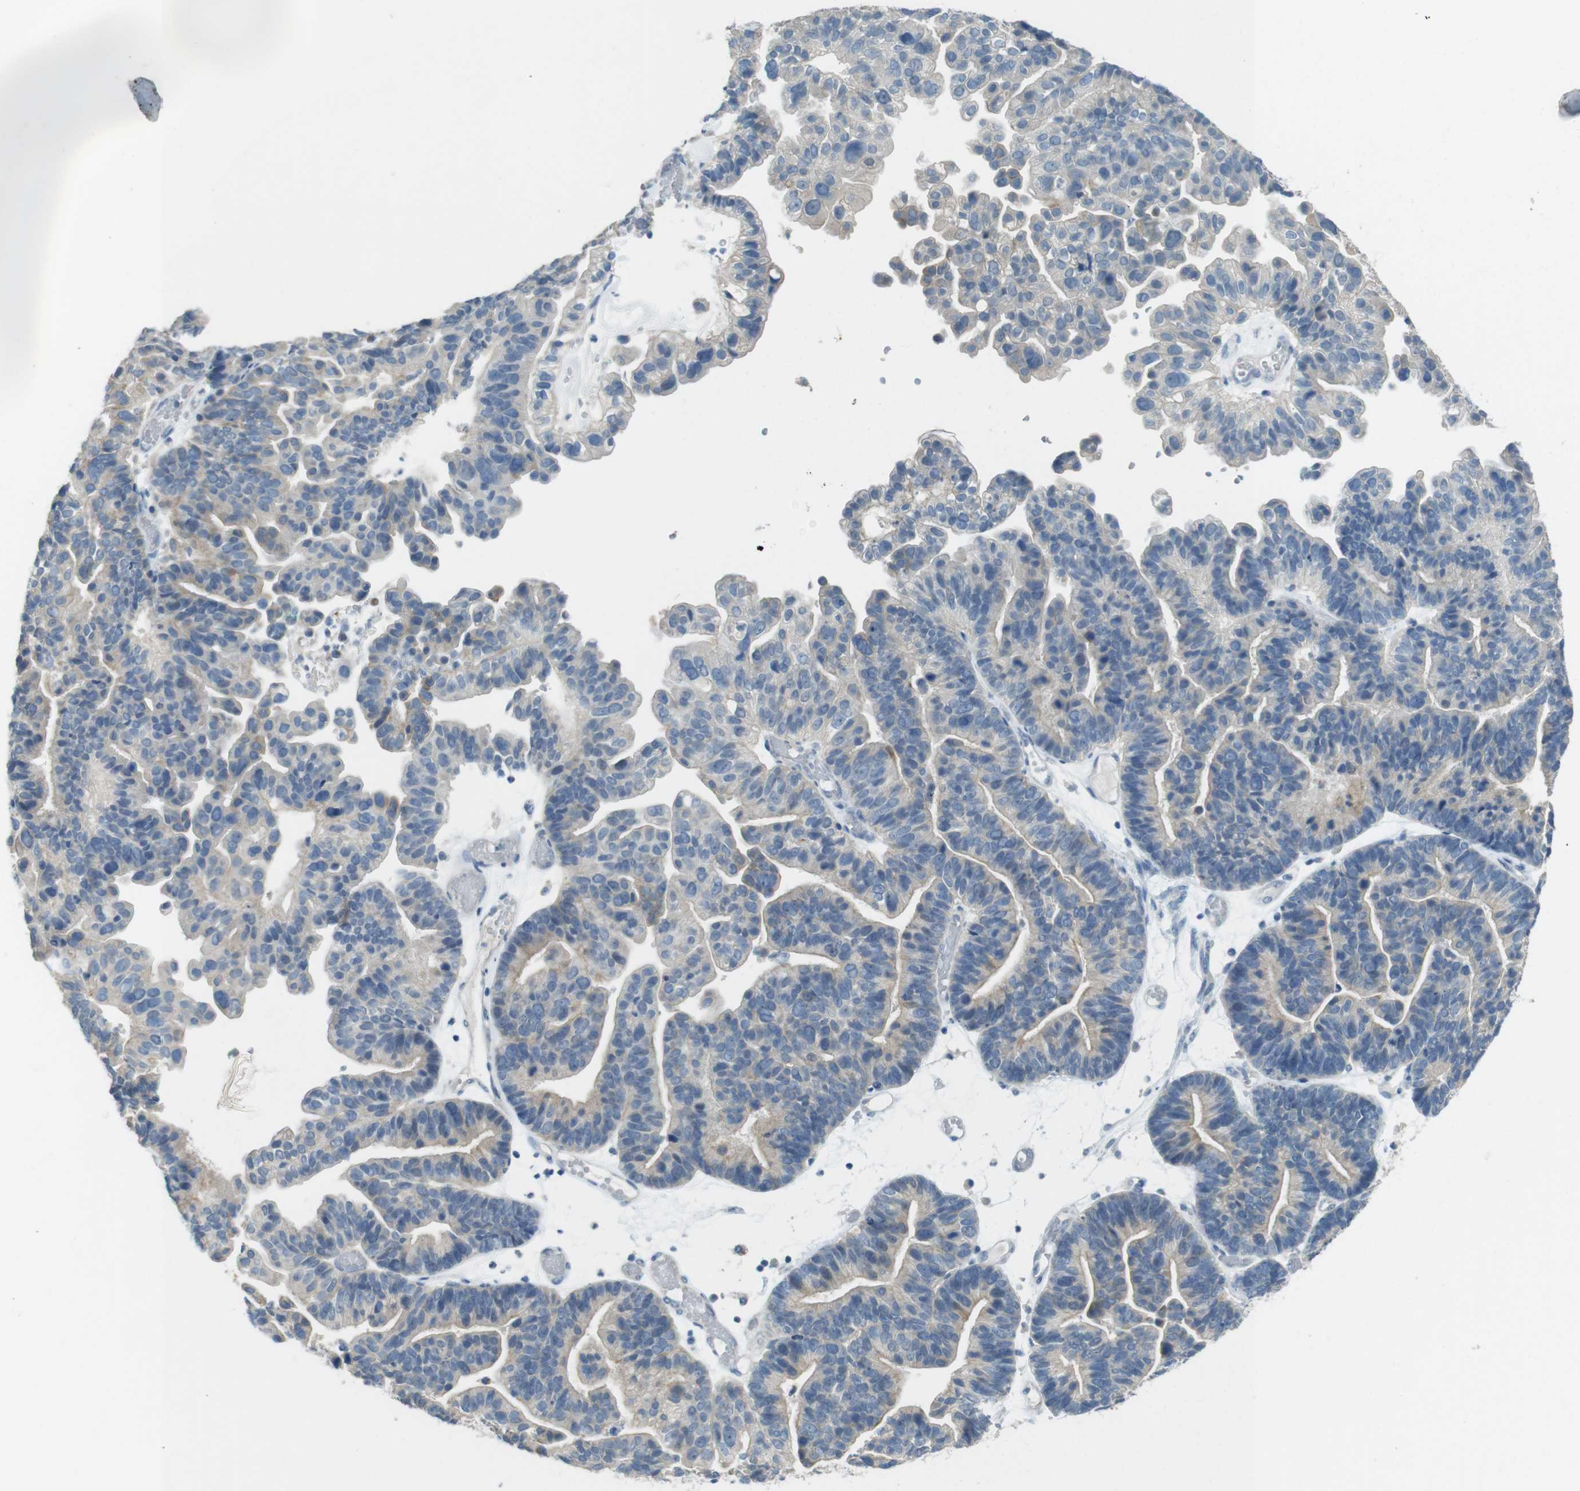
{"staining": {"intensity": "negative", "quantity": "none", "location": "none"}, "tissue": "ovarian cancer", "cell_type": "Tumor cells", "image_type": "cancer", "snomed": [{"axis": "morphology", "description": "Cystadenocarcinoma, serous, NOS"}, {"axis": "topography", "description": "Ovary"}], "caption": "High magnification brightfield microscopy of ovarian cancer stained with DAB (3,3'-diaminobenzidine) (brown) and counterstained with hematoxylin (blue): tumor cells show no significant expression.", "gene": "ENTPD7", "patient": {"sex": "female", "age": 56}}